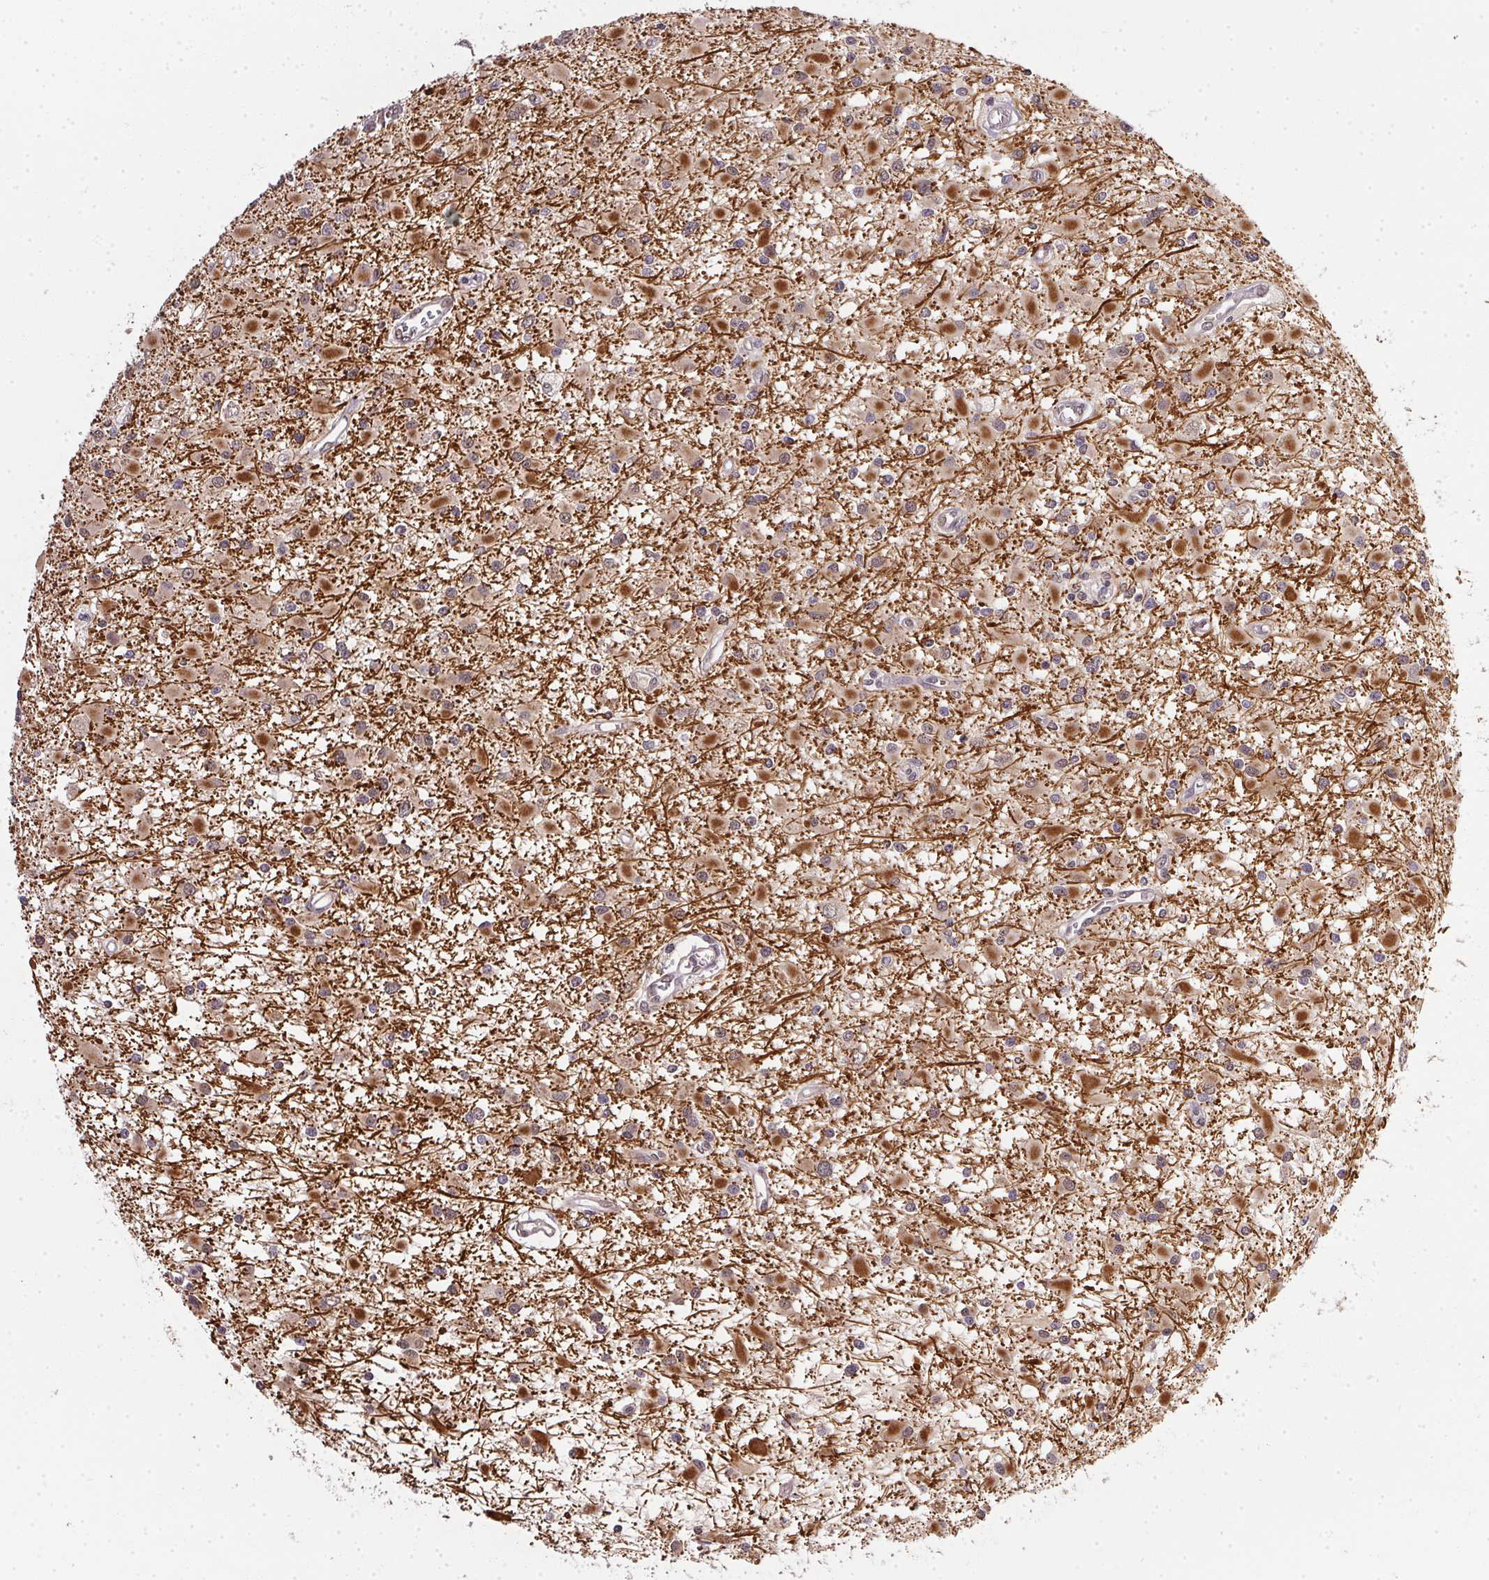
{"staining": {"intensity": "moderate", "quantity": "25%-75%", "location": "cytoplasmic/membranous,nuclear"}, "tissue": "glioma", "cell_type": "Tumor cells", "image_type": "cancer", "snomed": [{"axis": "morphology", "description": "Glioma, malignant, High grade"}, {"axis": "topography", "description": "Brain"}], "caption": "Immunohistochemistry (IHC) micrograph of human glioma stained for a protein (brown), which displays medium levels of moderate cytoplasmic/membranous and nuclear staining in approximately 25%-75% of tumor cells.", "gene": "PPP4R4", "patient": {"sex": "male", "age": 54}}